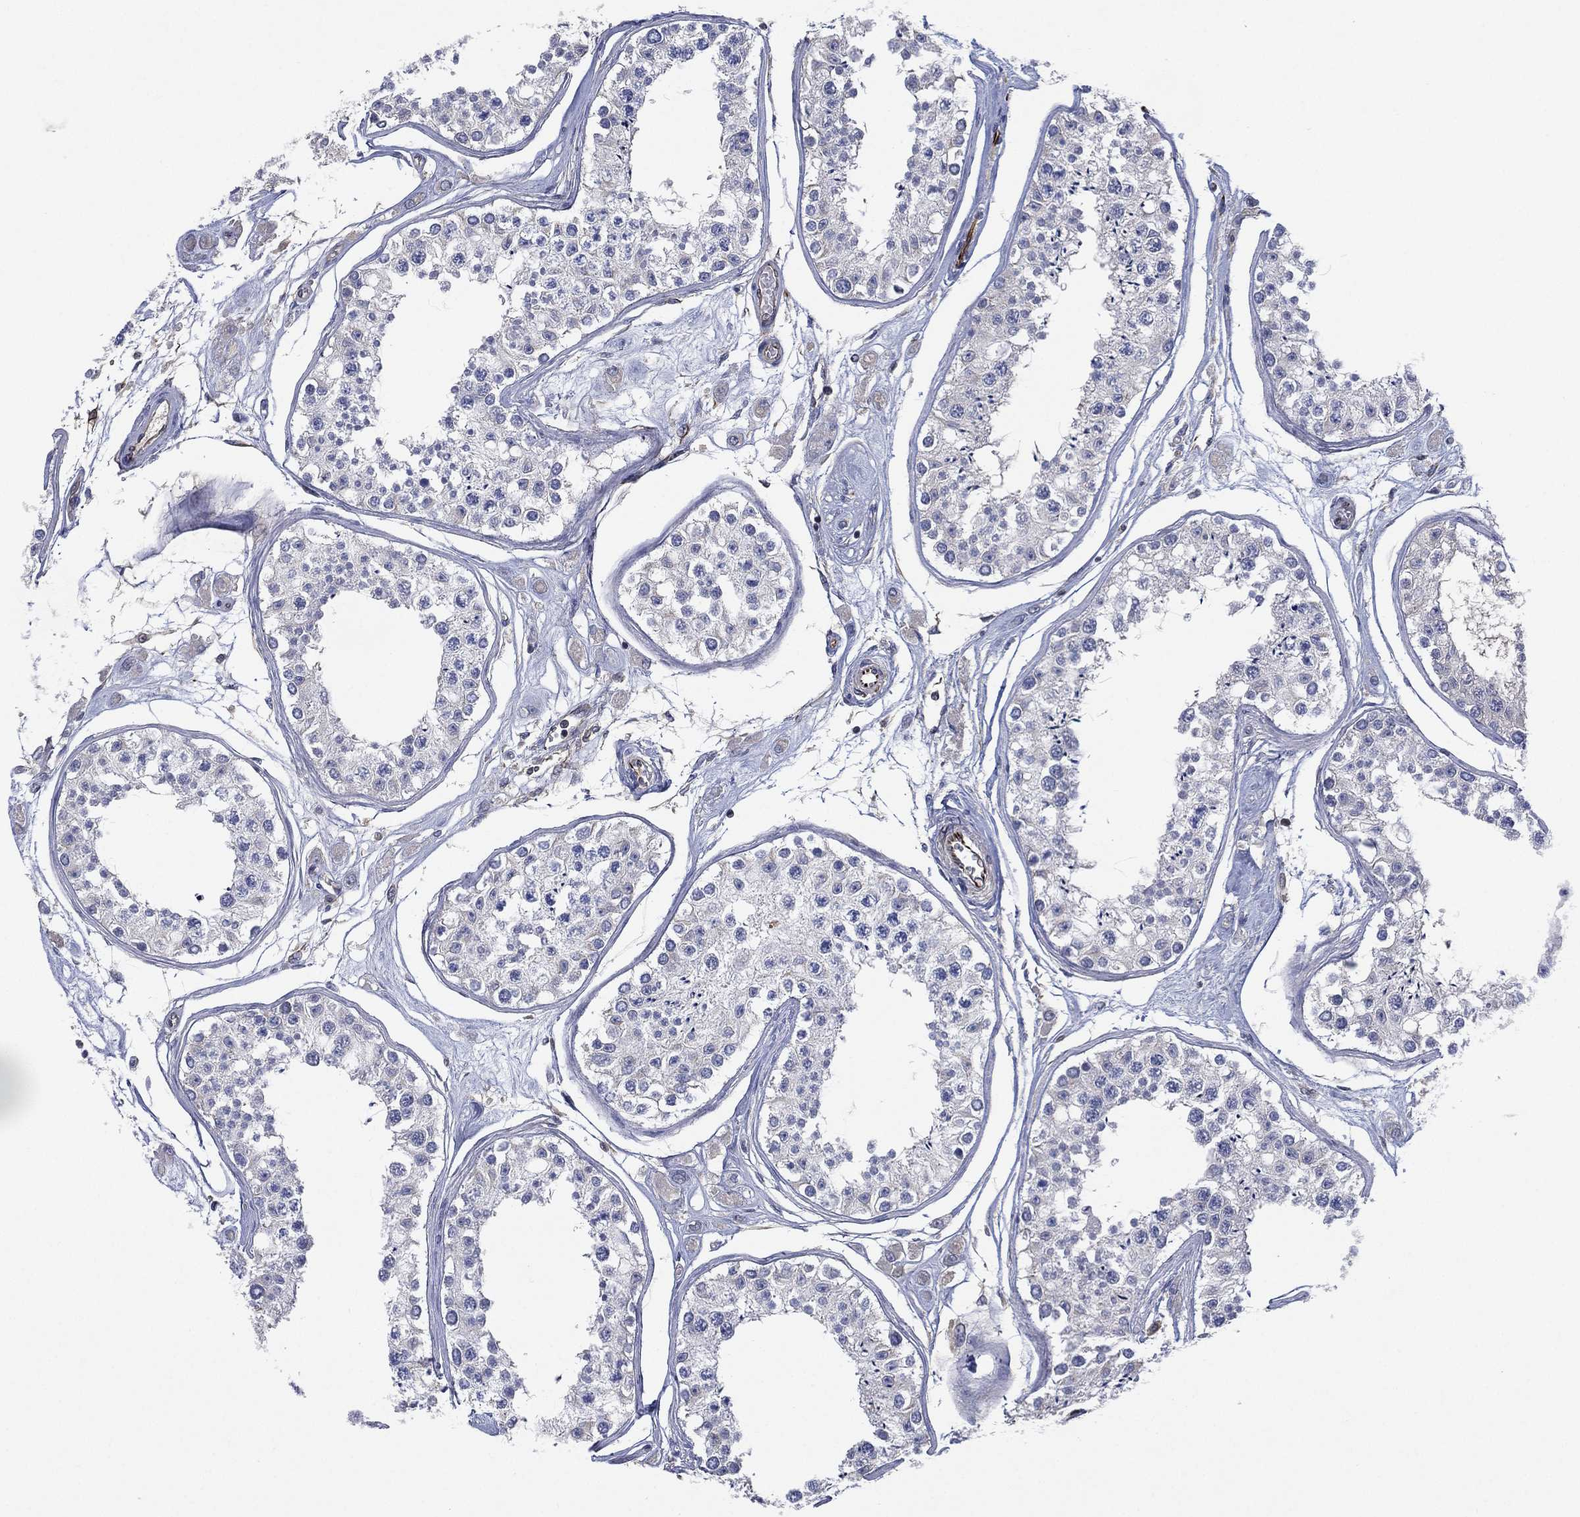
{"staining": {"intensity": "negative", "quantity": "none", "location": "none"}, "tissue": "testis", "cell_type": "Cells in seminiferous ducts", "image_type": "normal", "snomed": [{"axis": "morphology", "description": "Normal tissue, NOS"}, {"axis": "topography", "description": "Testis"}], "caption": "This is a micrograph of IHC staining of normal testis, which shows no positivity in cells in seminiferous ducts.", "gene": "FLI1", "patient": {"sex": "male", "age": 25}}